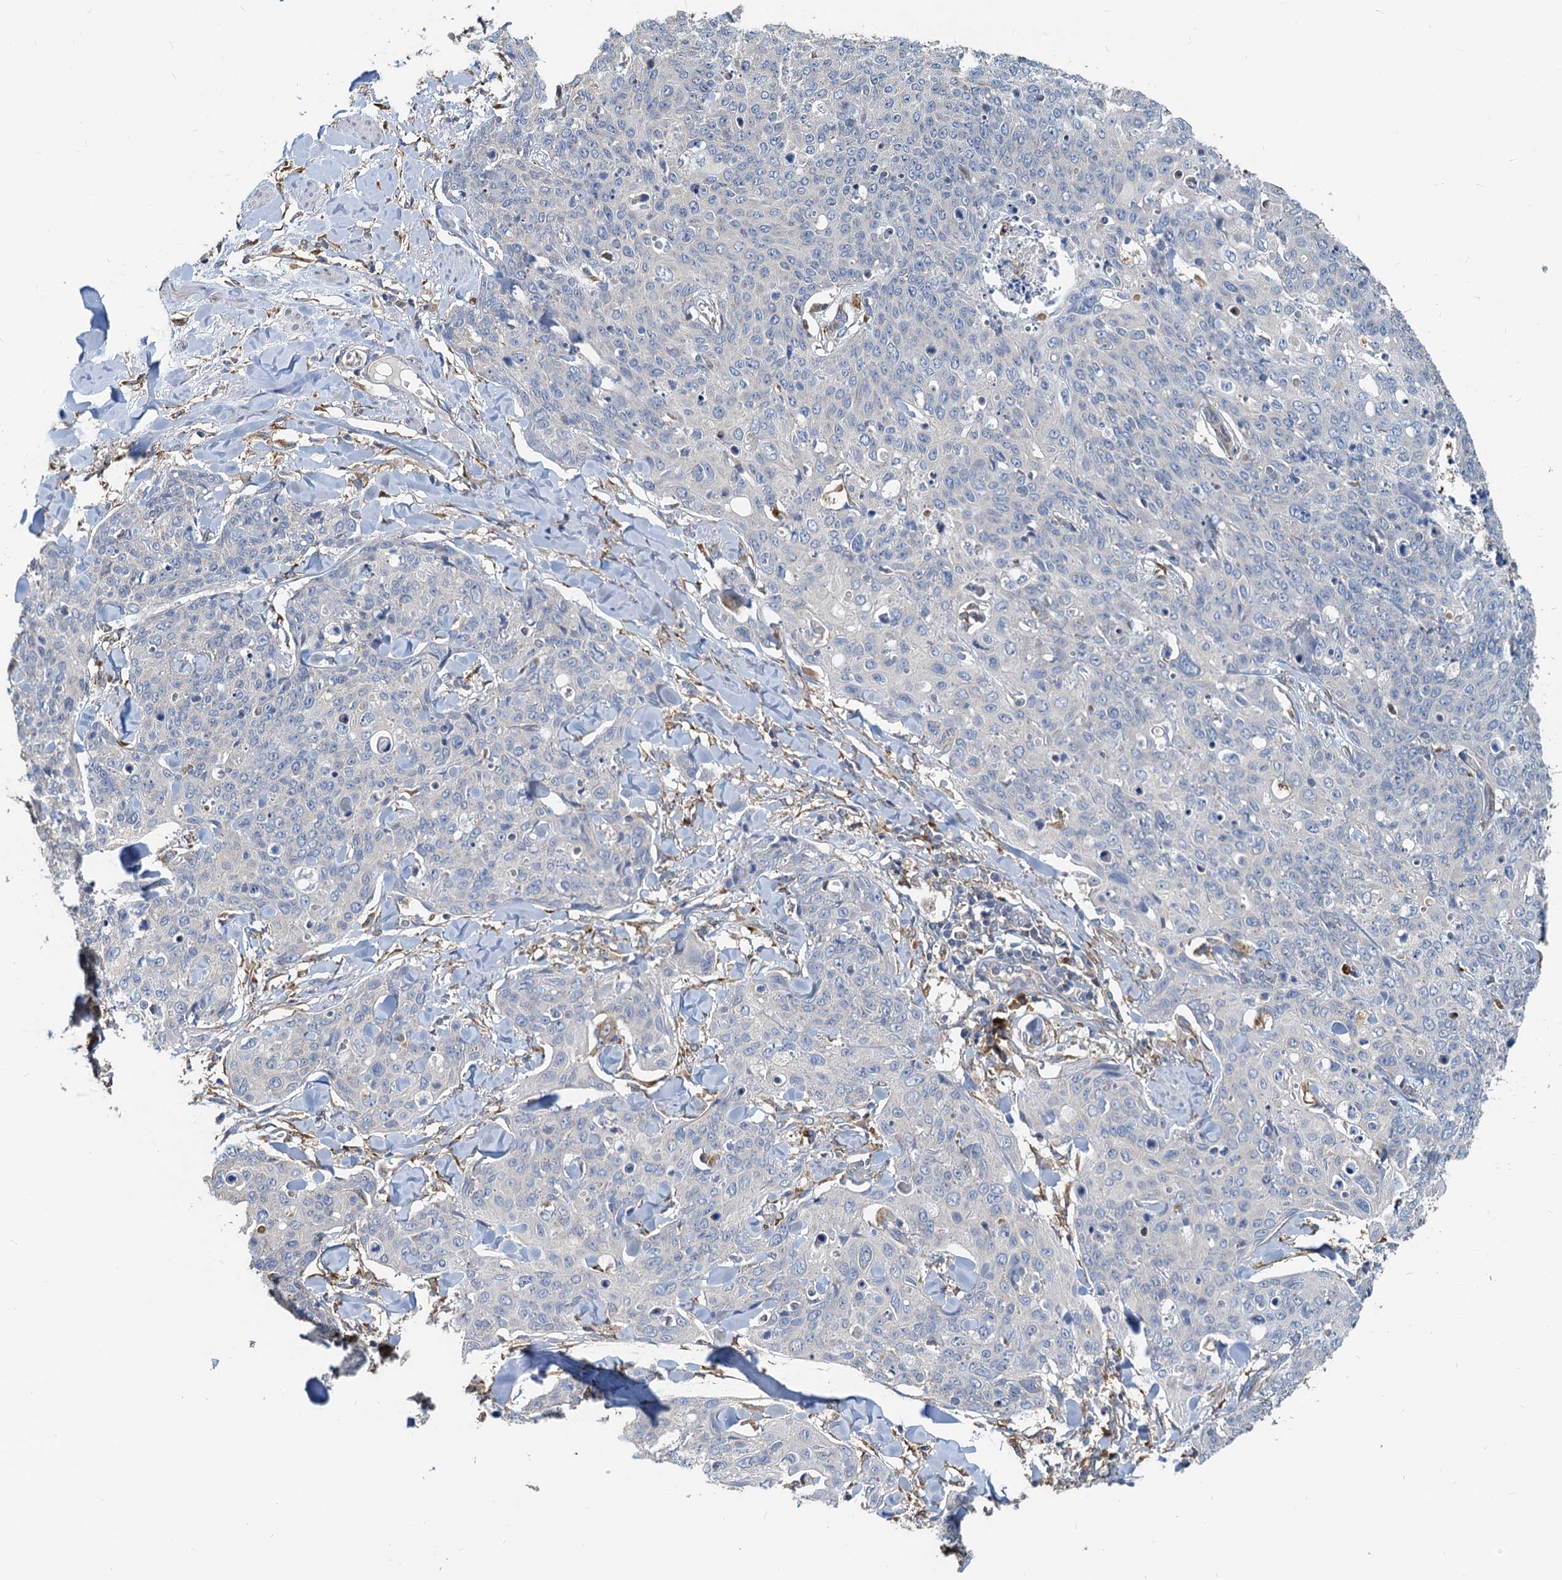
{"staining": {"intensity": "negative", "quantity": "none", "location": "none"}, "tissue": "skin cancer", "cell_type": "Tumor cells", "image_type": "cancer", "snomed": [{"axis": "morphology", "description": "Squamous cell carcinoma, NOS"}, {"axis": "topography", "description": "Skin"}, {"axis": "topography", "description": "Vulva"}], "caption": "The photomicrograph shows no staining of tumor cells in skin cancer (squamous cell carcinoma). The staining was performed using DAB to visualize the protein expression in brown, while the nuclei were stained in blue with hematoxylin (Magnification: 20x).", "gene": "NKAPD1", "patient": {"sex": "female", "age": 85}}